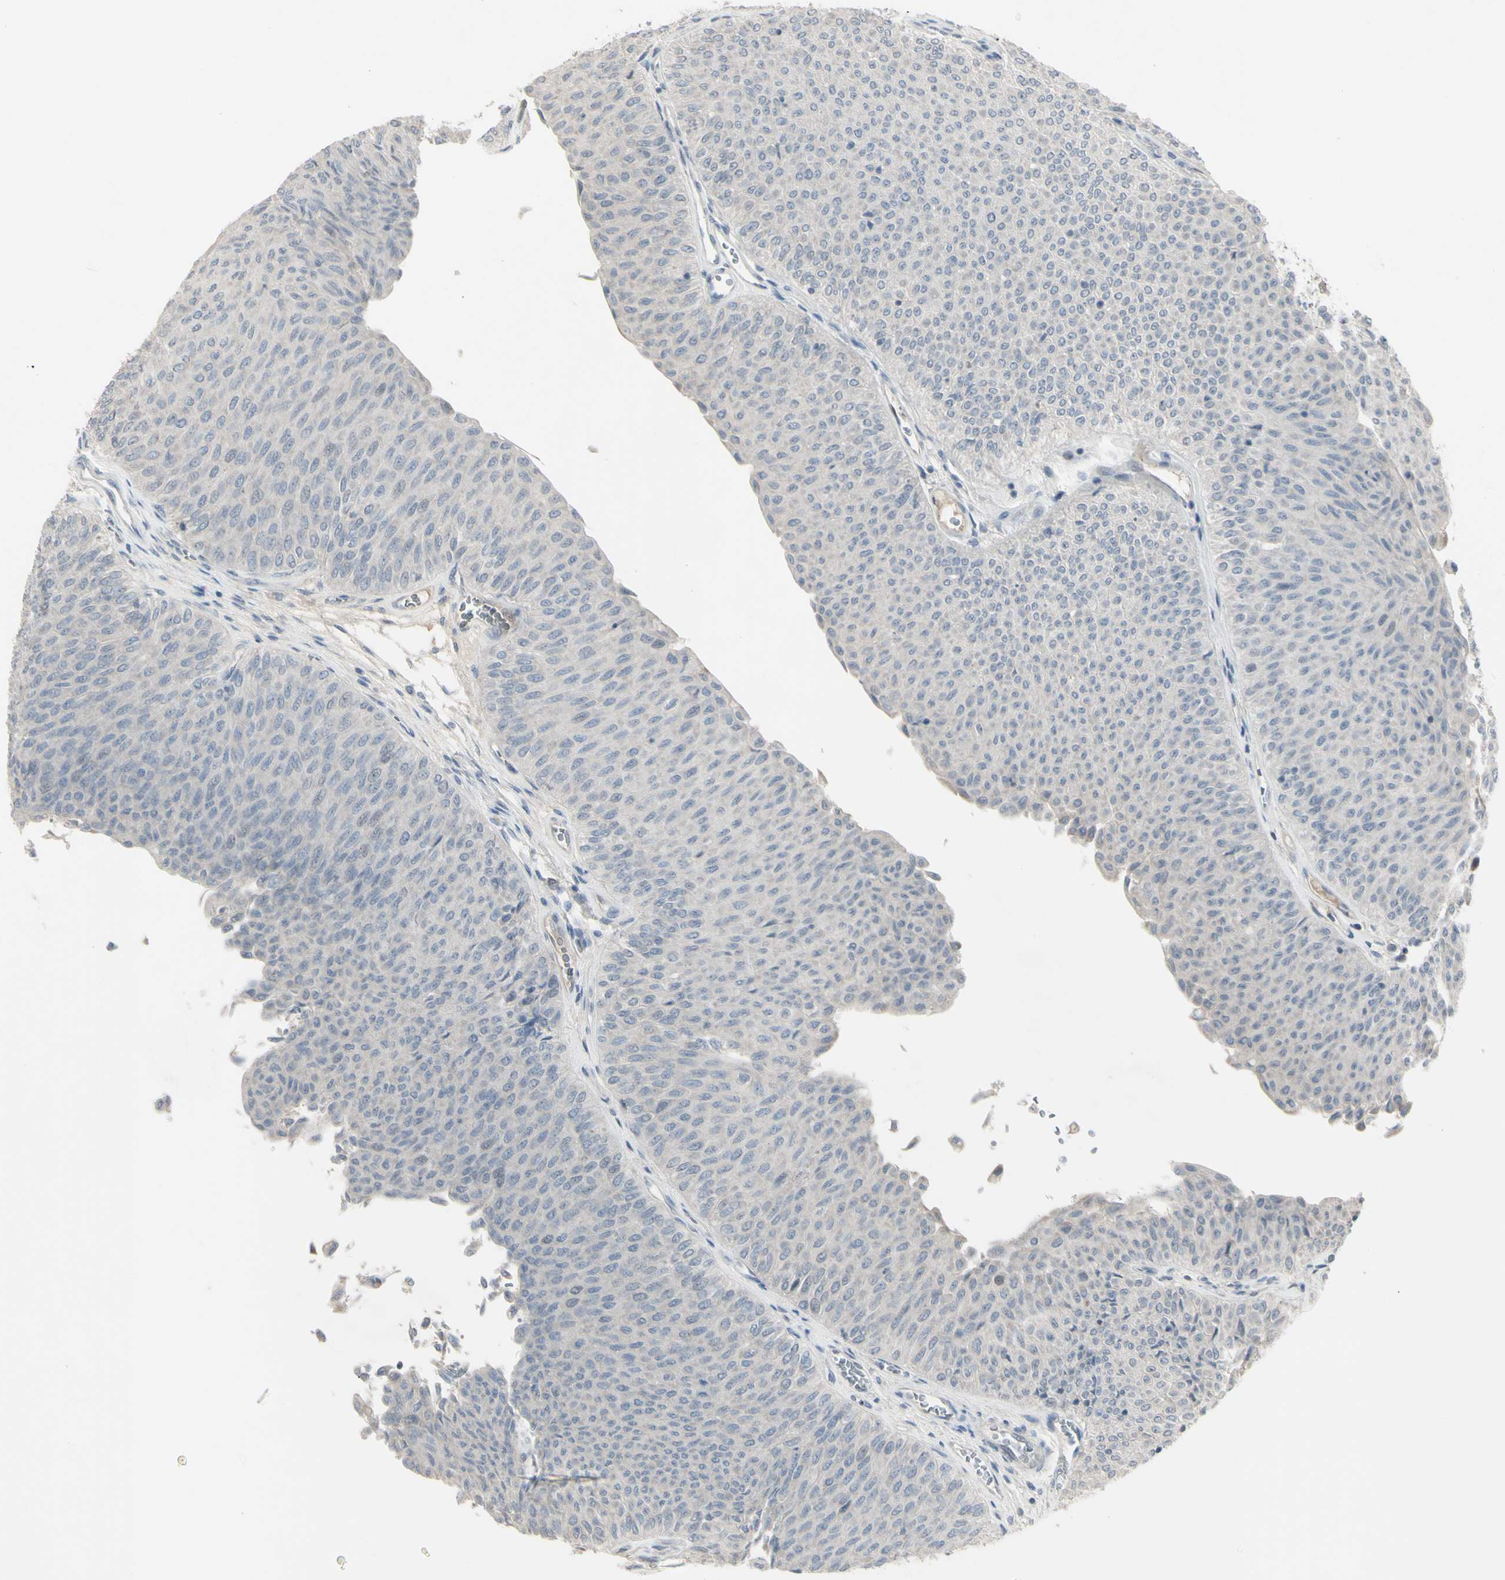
{"staining": {"intensity": "negative", "quantity": "none", "location": "none"}, "tissue": "urothelial cancer", "cell_type": "Tumor cells", "image_type": "cancer", "snomed": [{"axis": "morphology", "description": "Urothelial carcinoma, Low grade"}, {"axis": "topography", "description": "Urinary bladder"}], "caption": "Immunohistochemical staining of urothelial cancer exhibits no significant positivity in tumor cells.", "gene": "PIAS4", "patient": {"sex": "male", "age": 78}}